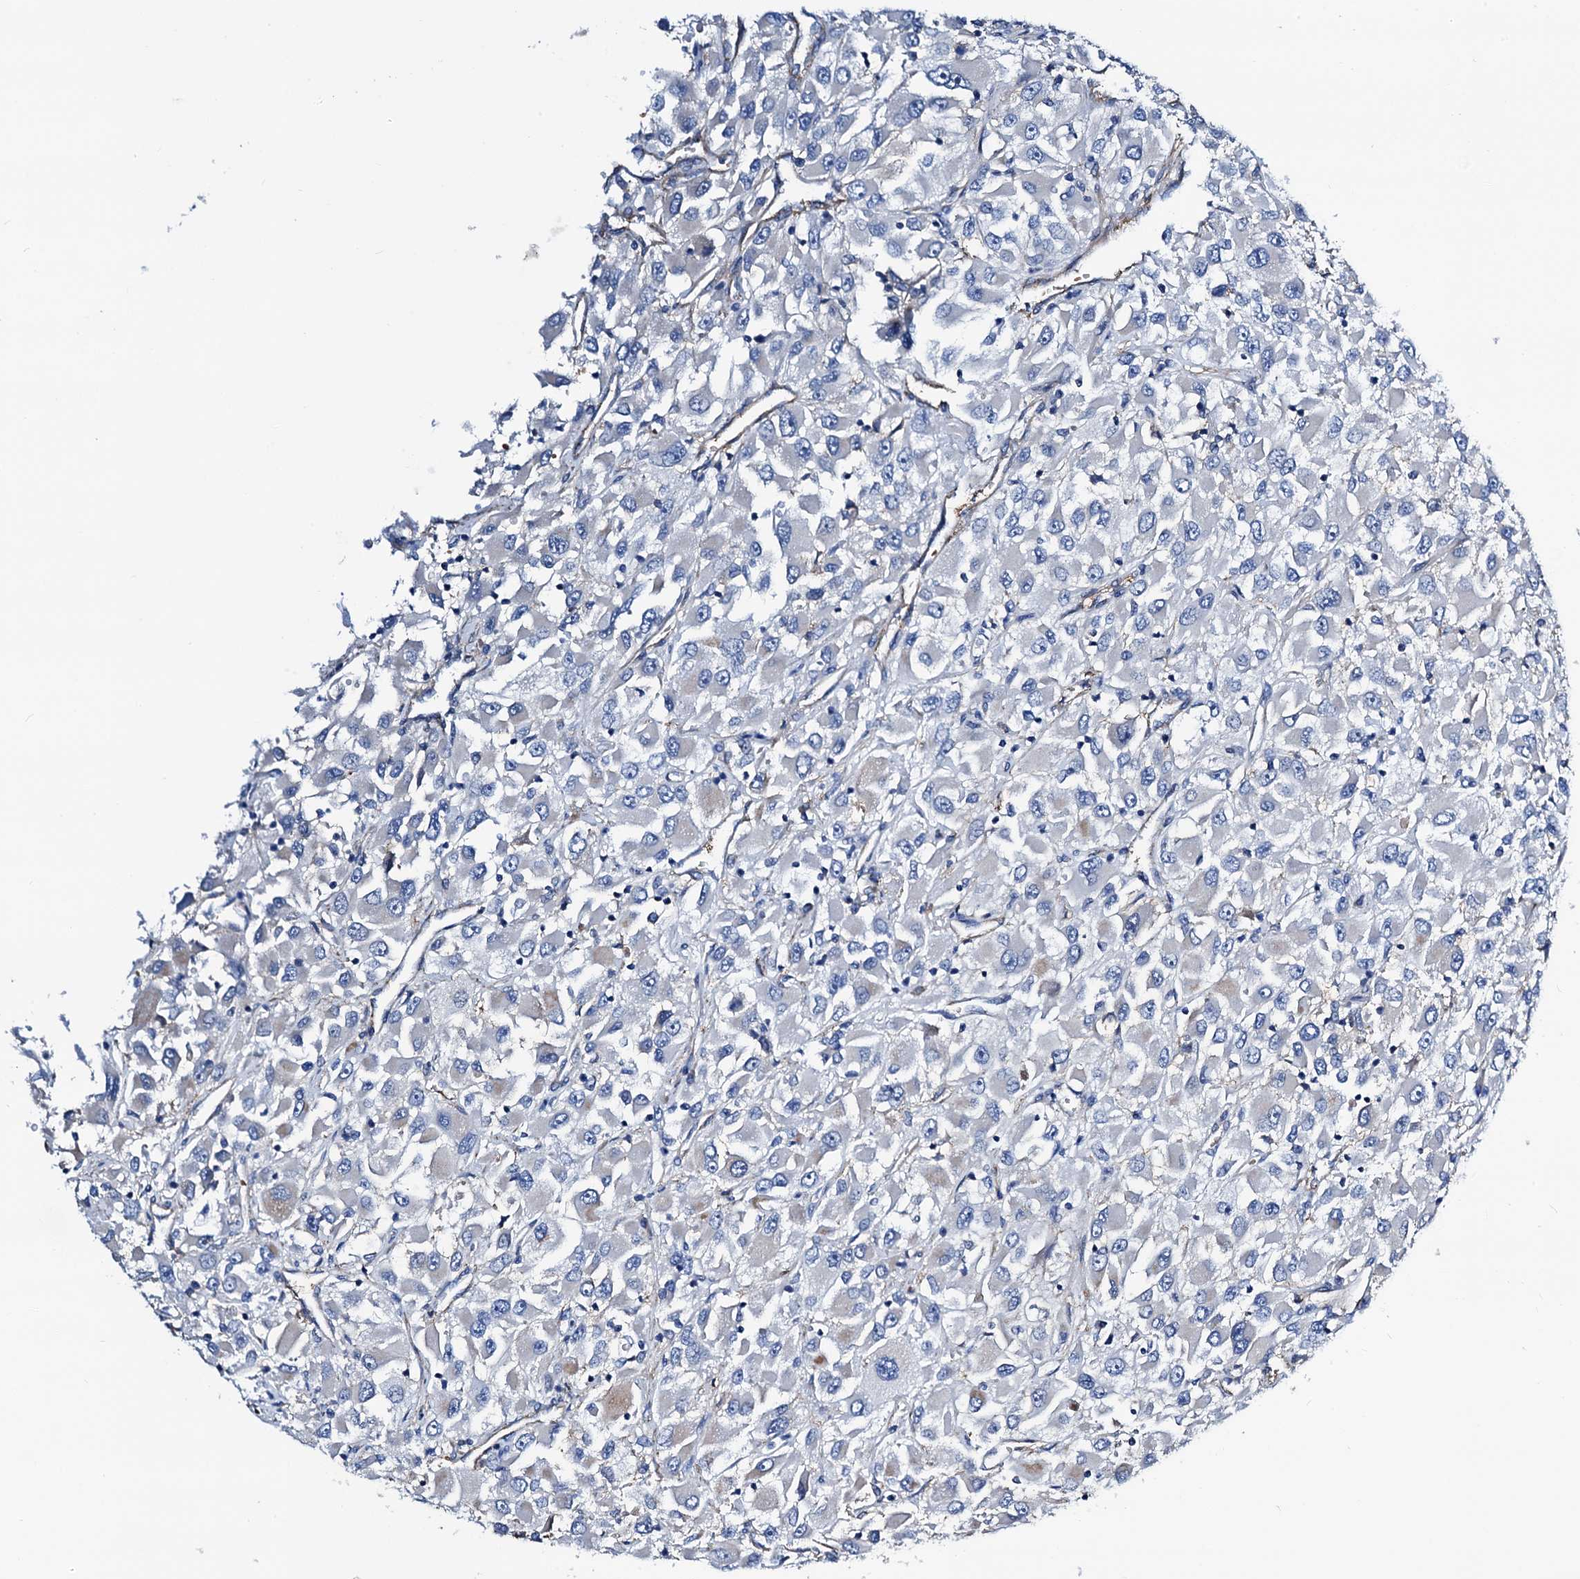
{"staining": {"intensity": "negative", "quantity": "none", "location": "none"}, "tissue": "renal cancer", "cell_type": "Tumor cells", "image_type": "cancer", "snomed": [{"axis": "morphology", "description": "Adenocarcinoma, NOS"}, {"axis": "topography", "description": "Kidney"}], "caption": "The image demonstrates no significant staining in tumor cells of renal cancer.", "gene": "GCOM1", "patient": {"sex": "female", "age": 52}}